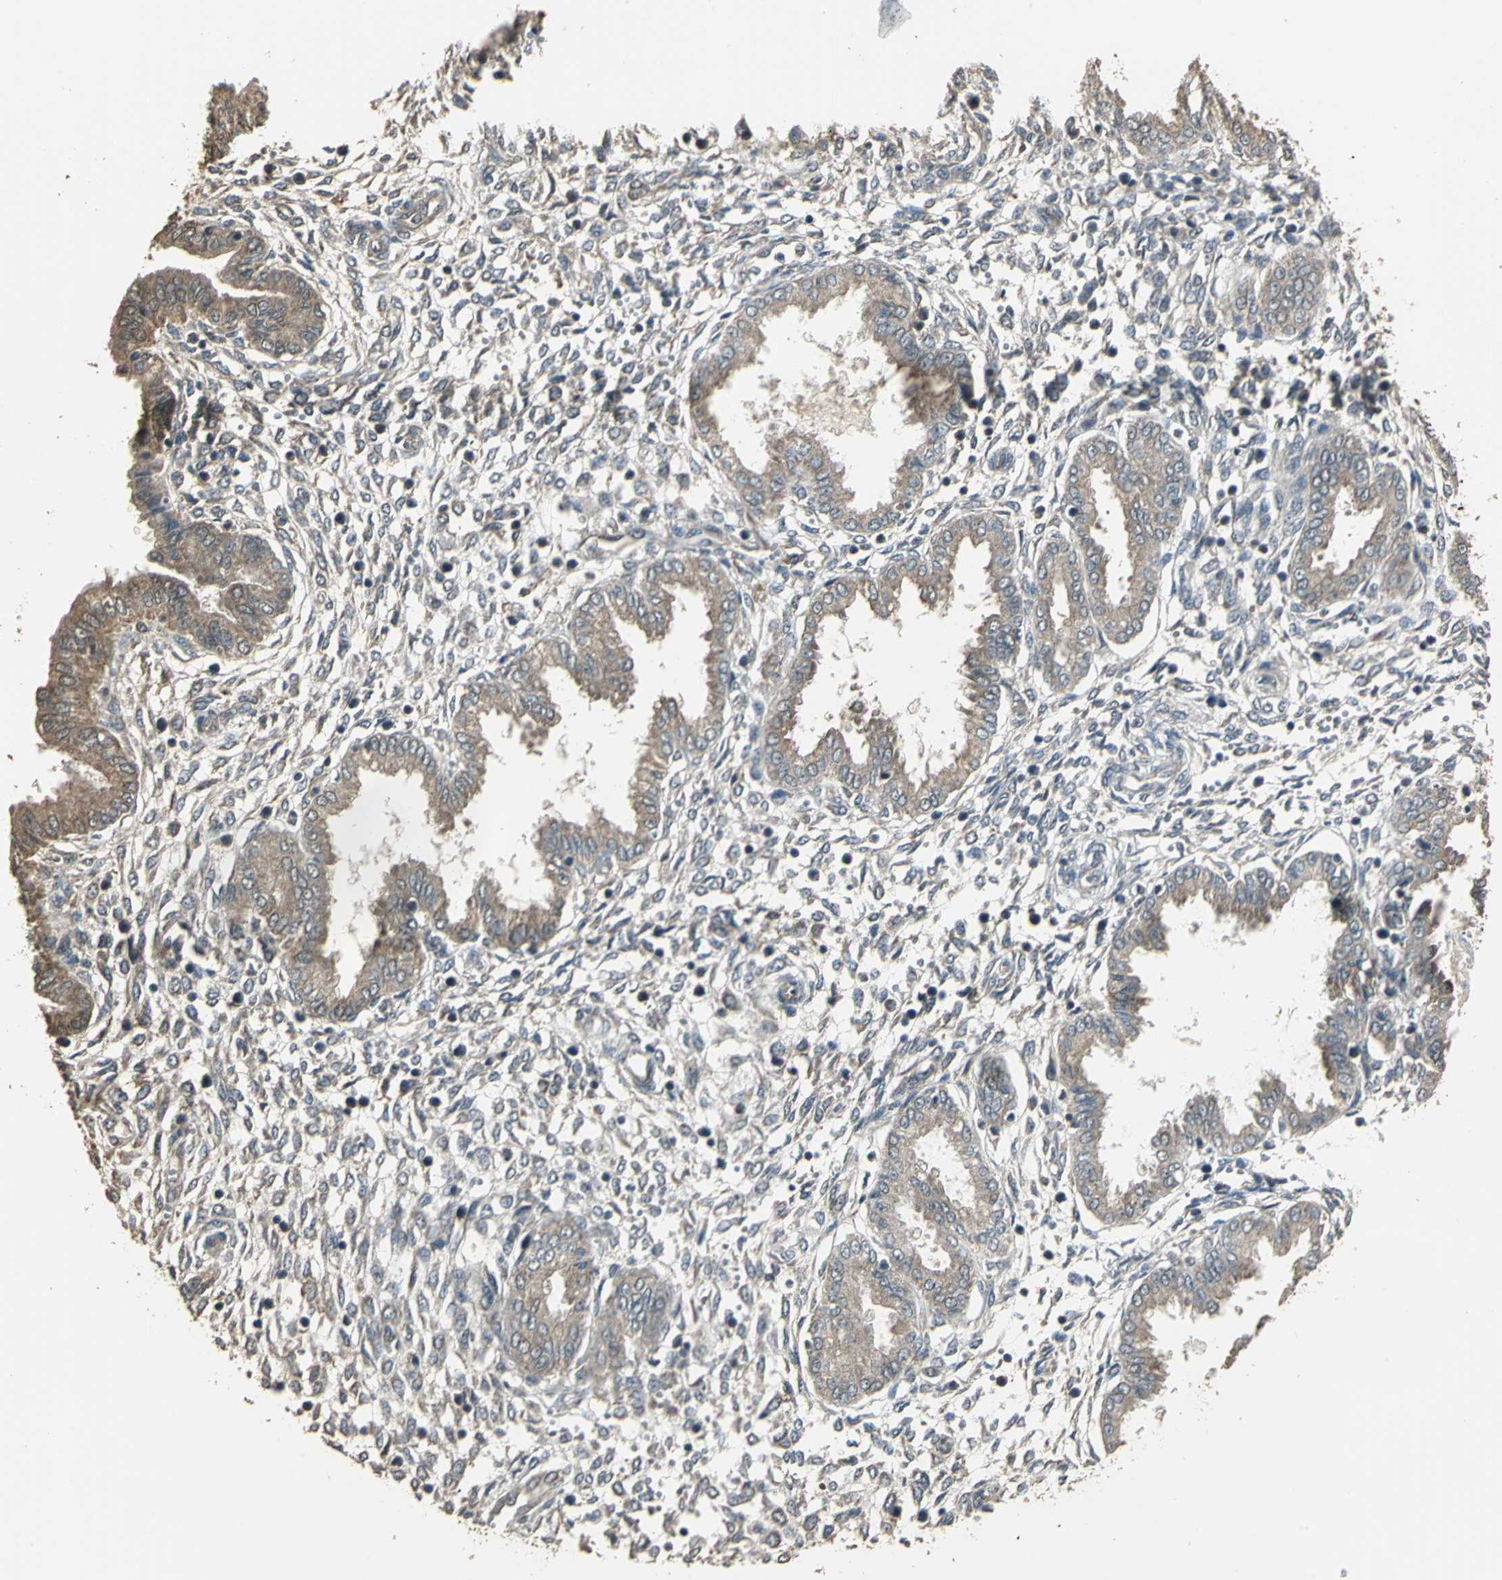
{"staining": {"intensity": "moderate", "quantity": "25%-75%", "location": "cytoplasmic/membranous"}, "tissue": "endometrium", "cell_type": "Cells in endometrial stroma", "image_type": "normal", "snomed": [{"axis": "morphology", "description": "Normal tissue, NOS"}, {"axis": "topography", "description": "Endometrium"}], "caption": "A histopathology image of human endometrium stained for a protein demonstrates moderate cytoplasmic/membranous brown staining in cells in endometrial stroma.", "gene": "UCHL5", "patient": {"sex": "female", "age": 33}}